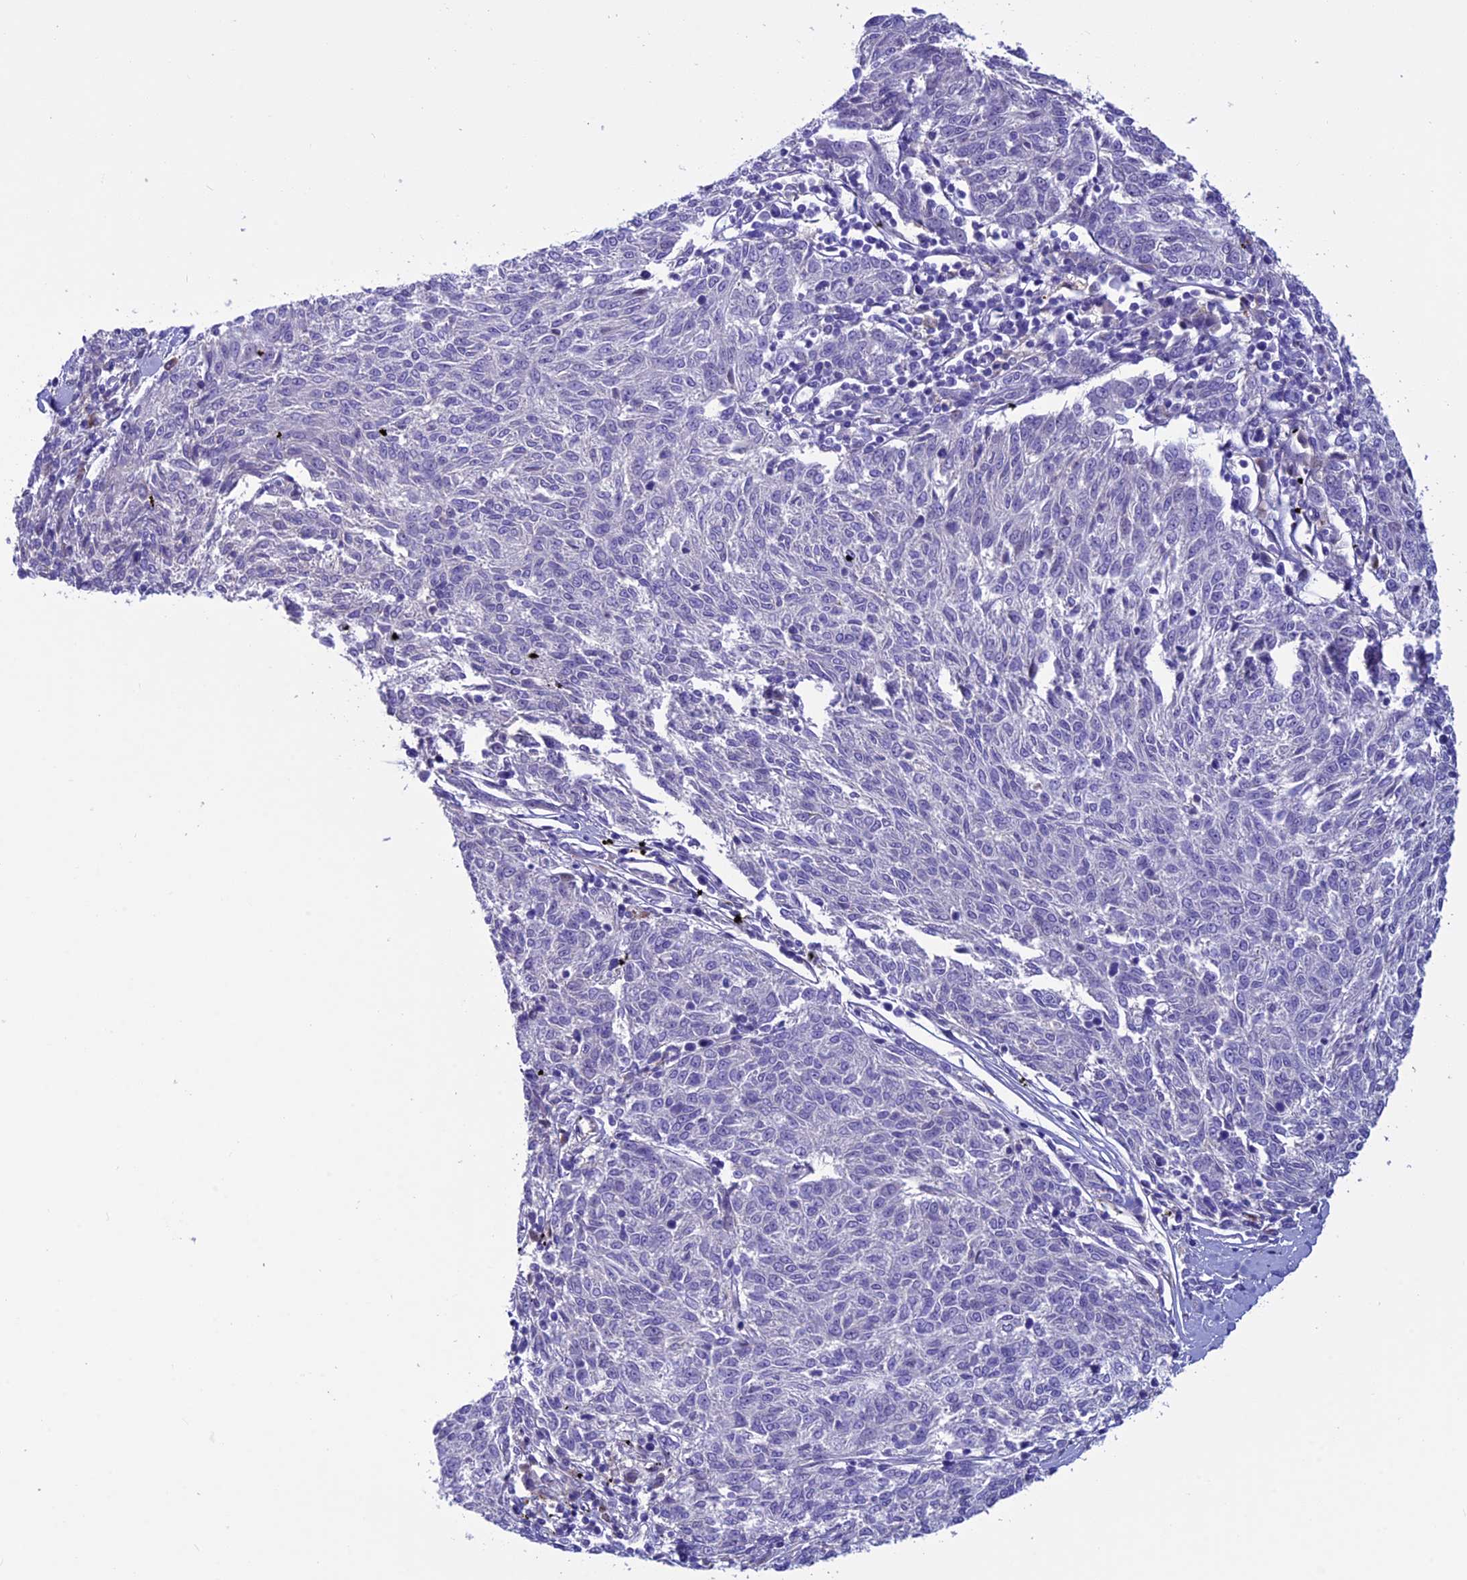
{"staining": {"intensity": "negative", "quantity": "none", "location": "none"}, "tissue": "melanoma", "cell_type": "Tumor cells", "image_type": "cancer", "snomed": [{"axis": "morphology", "description": "Malignant melanoma, NOS"}, {"axis": "topography", "description": "Skin"}], "caption": "Immunohistochemistry image of malignant melanoma stained for a protein (brown), which demonstrates no staining in tumor cells.", "gene": "IGSF6", "patient": {"sex": "female", "age": 72}}